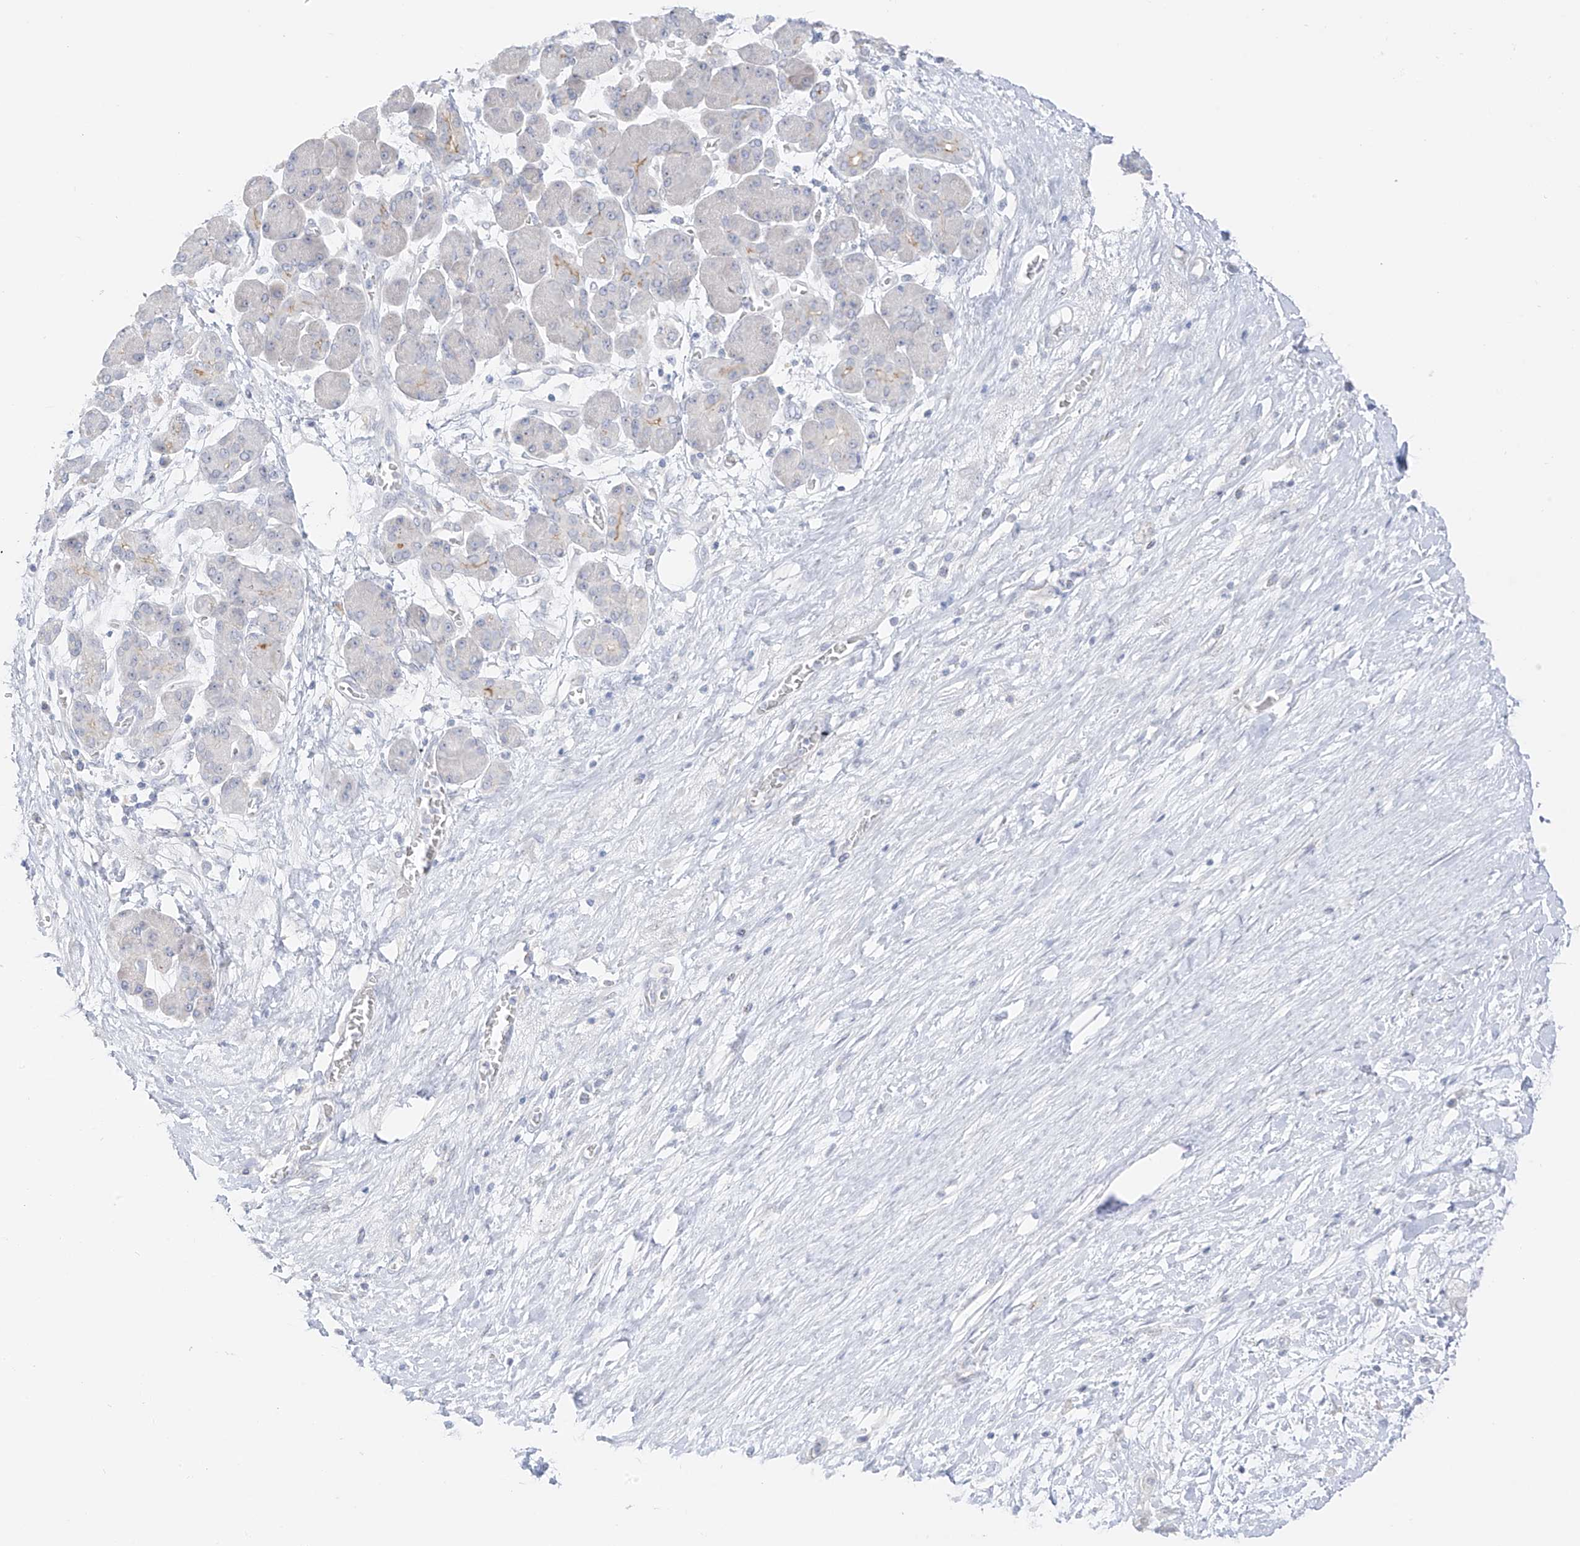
{"staining": {"intensity": "negative", "quantity": "none", "location": "none"}, "tissue": "pancreatic cancer", "cell_type": "Tumor cells", "image_type": "cancer", "snomed": [{"axis": "morphology", "description": "Adenocarcinoma, NOS"}, {"axis": "topography", "description": "Pancreas"}], "caption": "Human pancreatic cancer (adenocarcinoma) stained for a protein using IHC displays no staining in tumor cells.", "gene": "C11orf87", "patient": {"sex": "male", "age": 70}}